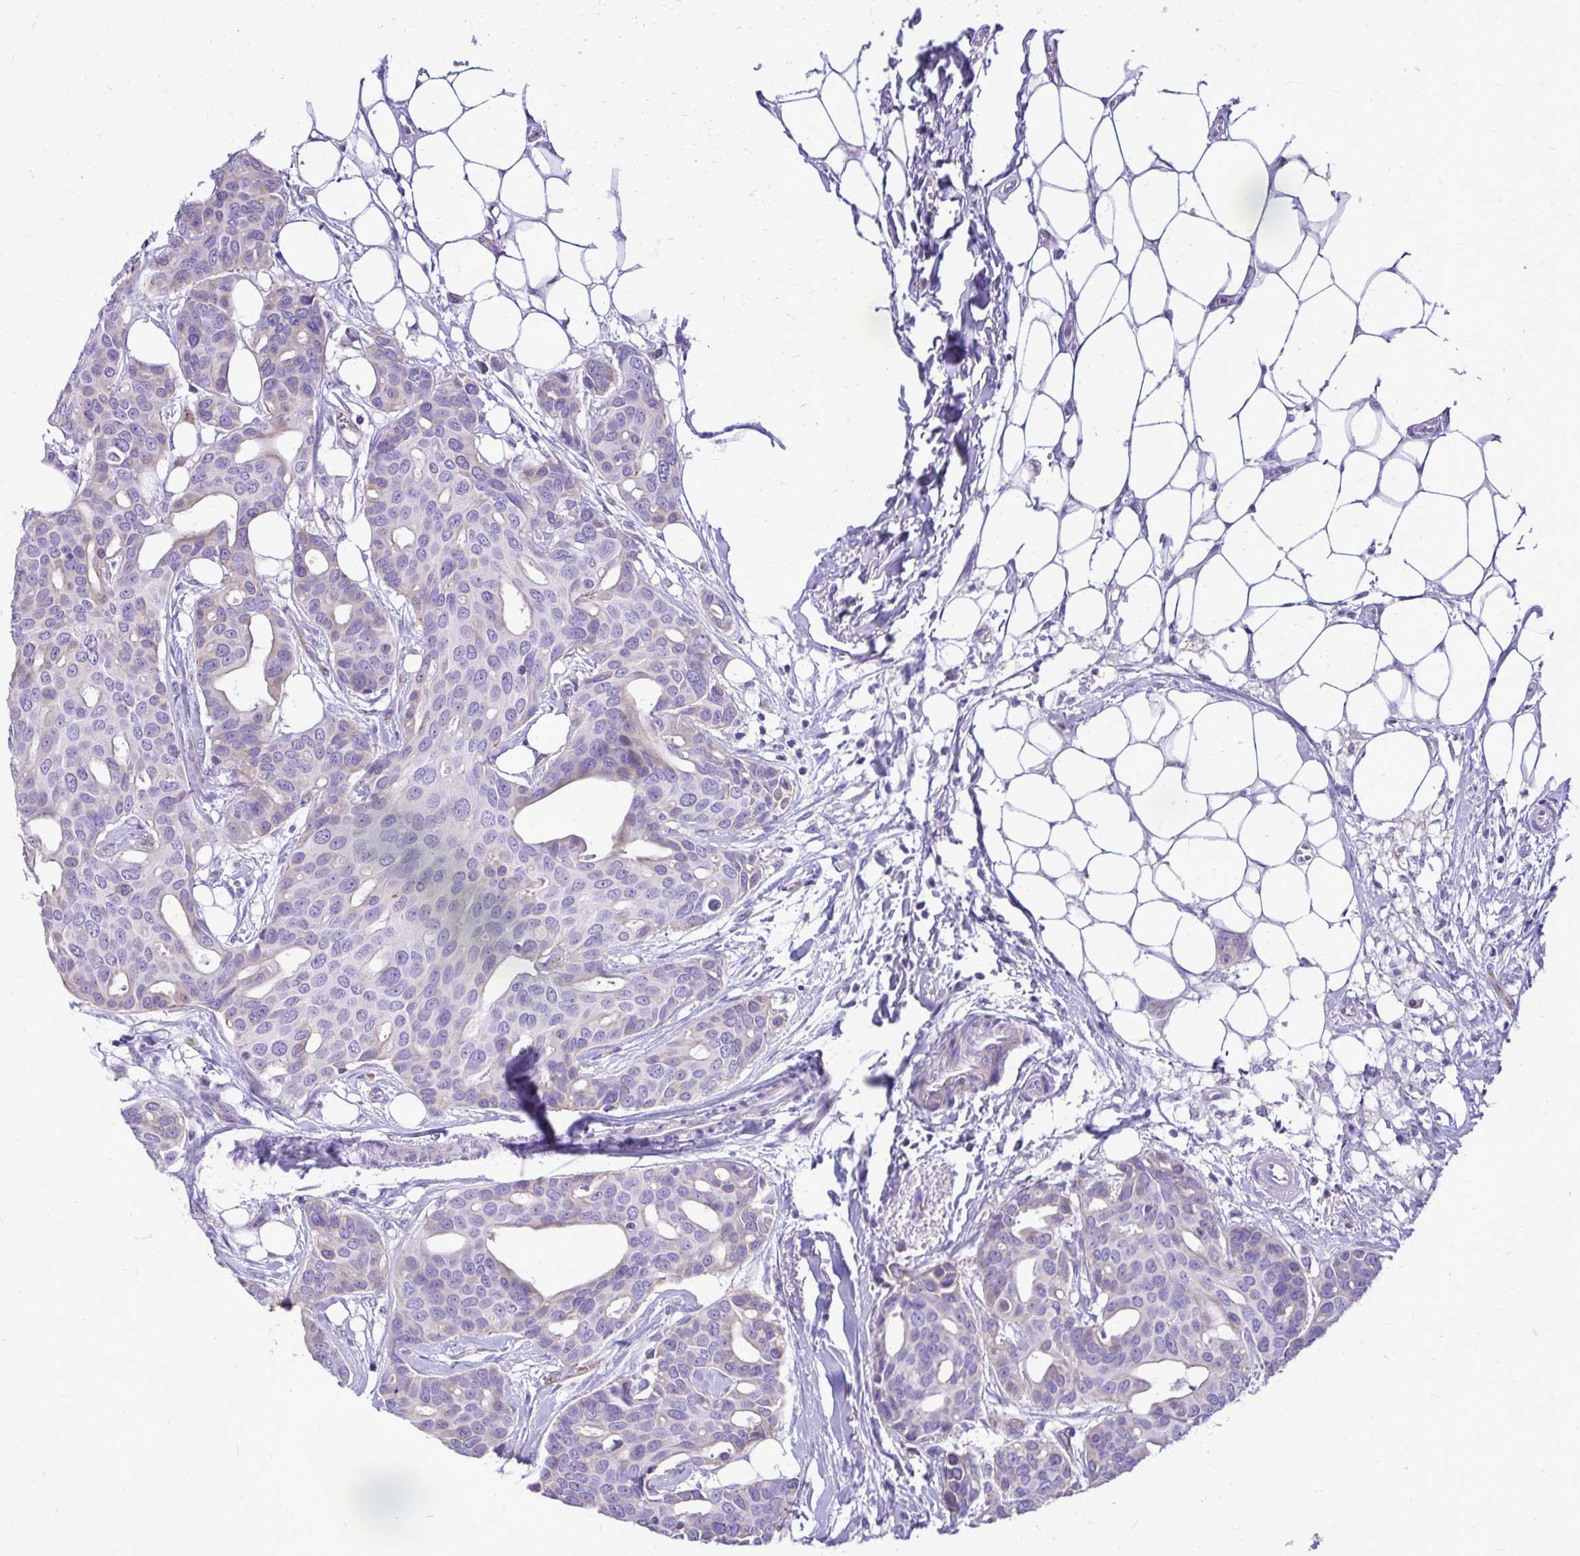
{"staining": {"intensity": "negative", "quantity": "none", "location": "none"}, "tissue": "breast cancer", "cell_type": "Tumor cells", "image_type": "cancer", "snomed": [{"axis": "morphology", "description": "Duct carcinoma"}, {"axis": "topography", "description": "Breast"}], "caption": "An image of human breast cancer (intraductal carcinoma) is negative for staining in tumor cells.", "gene": "PELI3", "patient": {"sex": "female", "age": 54}}